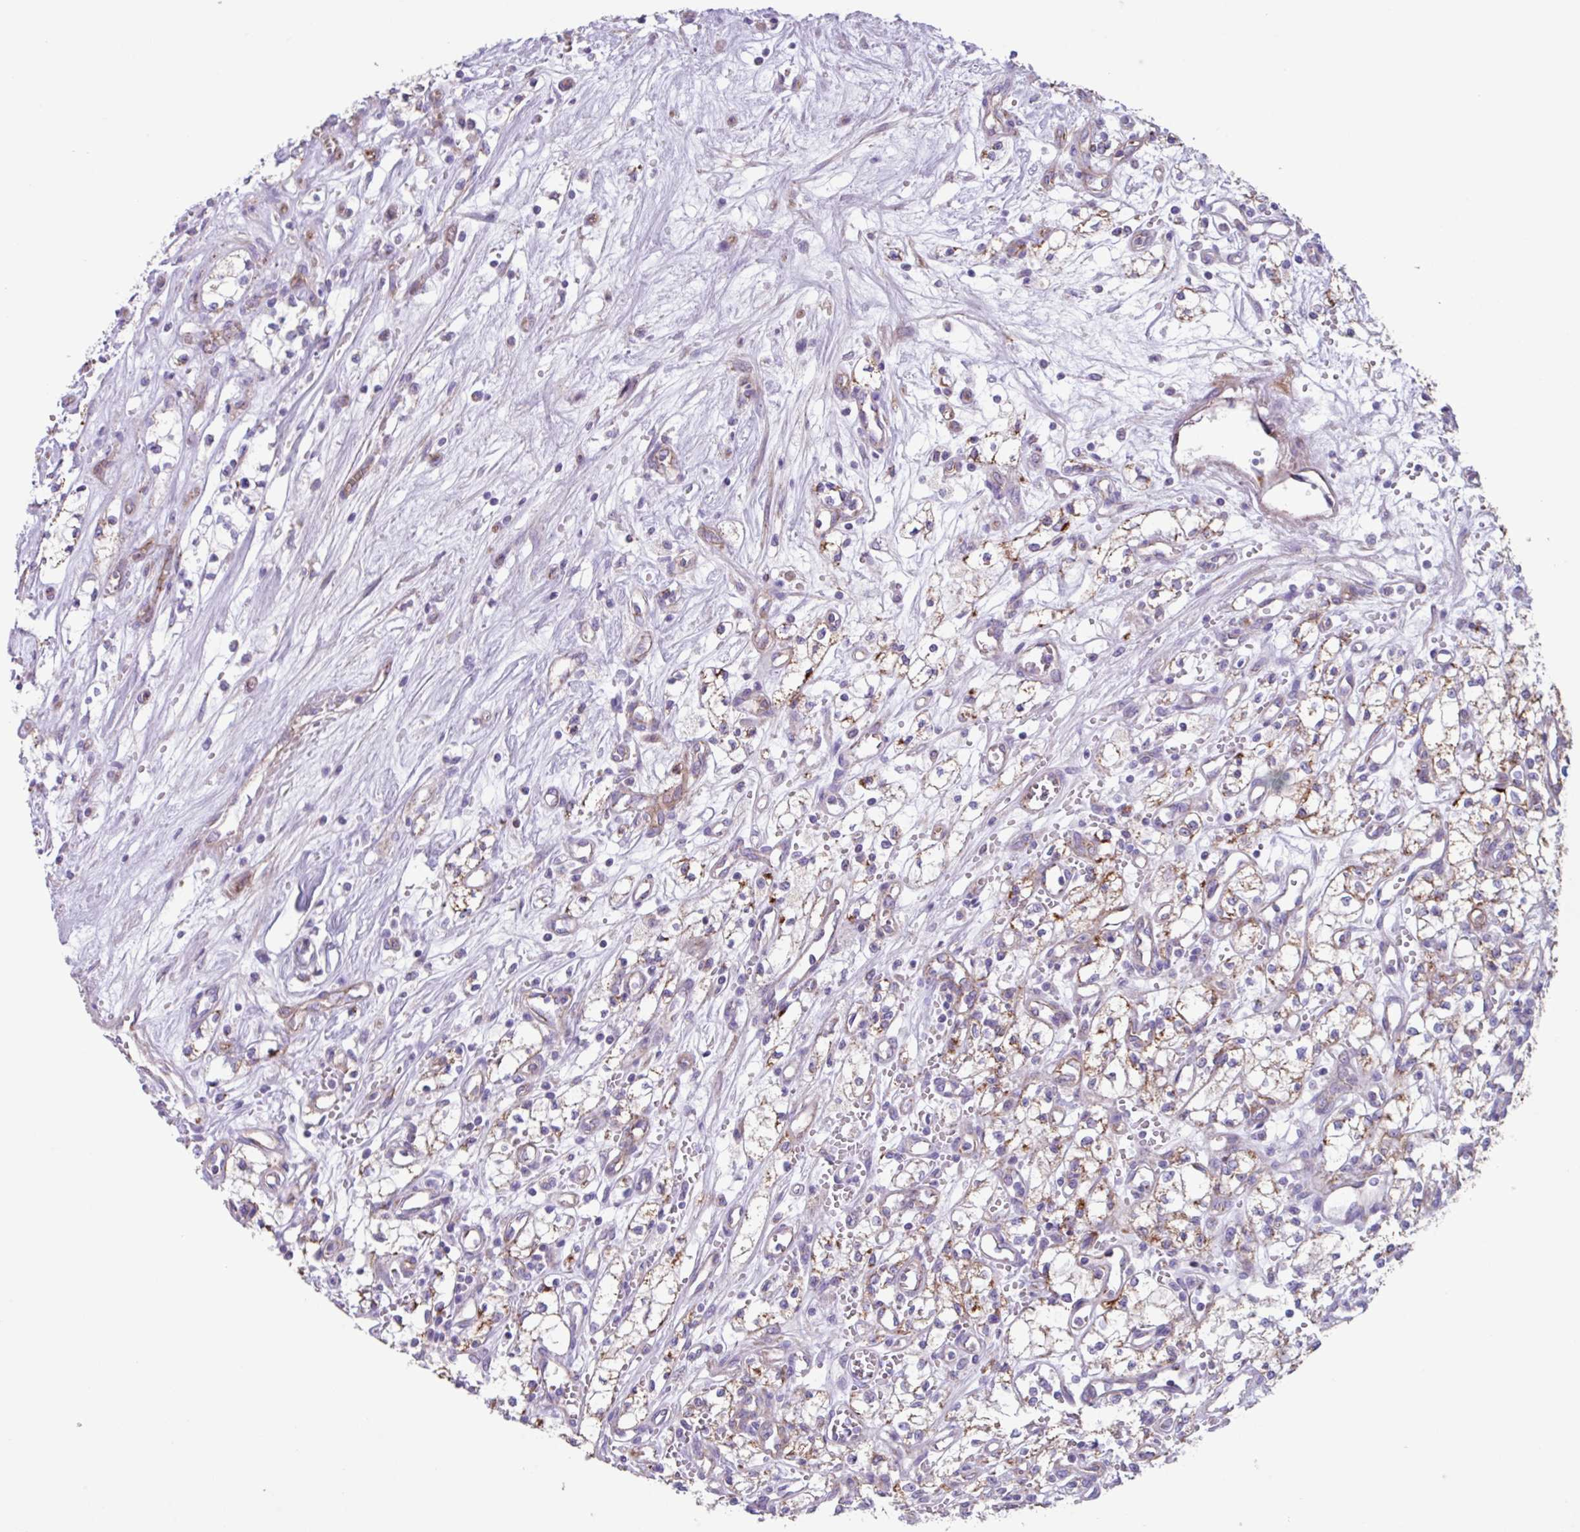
{"staining": {"intensity": "moderate", "quantity": "<25%", "location": "cytoplasmic/membranous"}, "tissue": "renal cancer", "cell_type": "Tumor cells", "image_type": "cancer", "snomed": [{"axis": "morphology", "description": "Adenocarcinoma, NOS"}, {"axis": "topography", "description": "Kidney"}], "caption": "Protein expression analysis of renal cancer exhibits moderate cytoplasmic/membranous positivity in approximately <25% of tumor cells.", "gene": "OTULIN", "patient": {"sex": "male", "age": 59}}